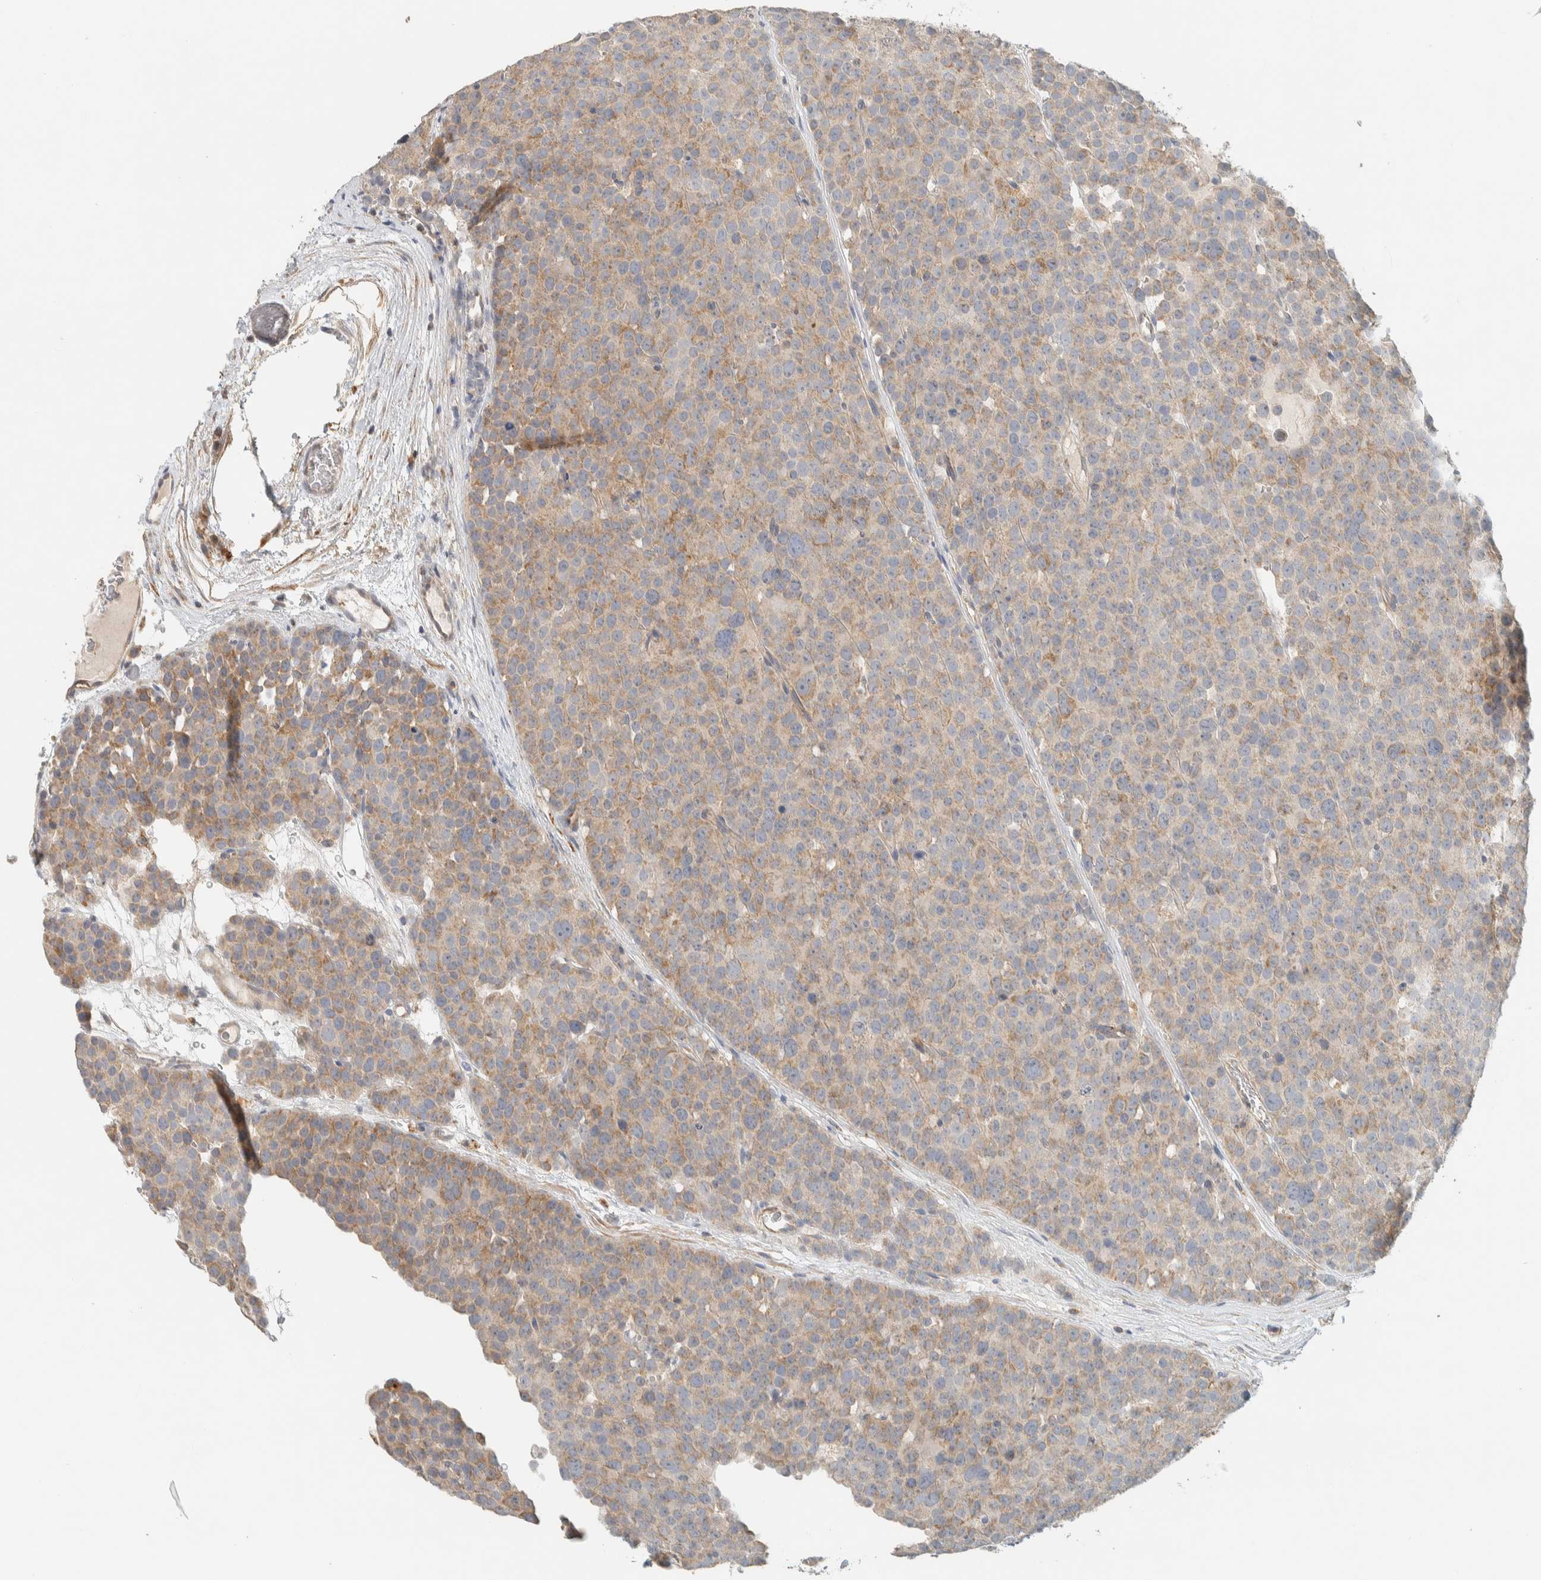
{"staining": {"intensity": "weak", "quantity": ">75%", "location": "cytoplasmic/membranous"}, "tissue": "testis cancer", "cell_type": "Tumor cells", "image_type": "cancer", "snomed": [{"axis": "morphology", "description": "Seminoma, NOS"}, {"axis": "topography", "description": "Testis"}], "caption": "Immunohistochemistry (IHC) (DAB (3,3'-diaminobenzidine)) staining of testis cancer (seminoma) demonstrates weak cytoplasmic/membranous protein staining in about >75% of tumor cells.", "gene": "PDE7B", "patient": {"sex": "male", "age": 71}}